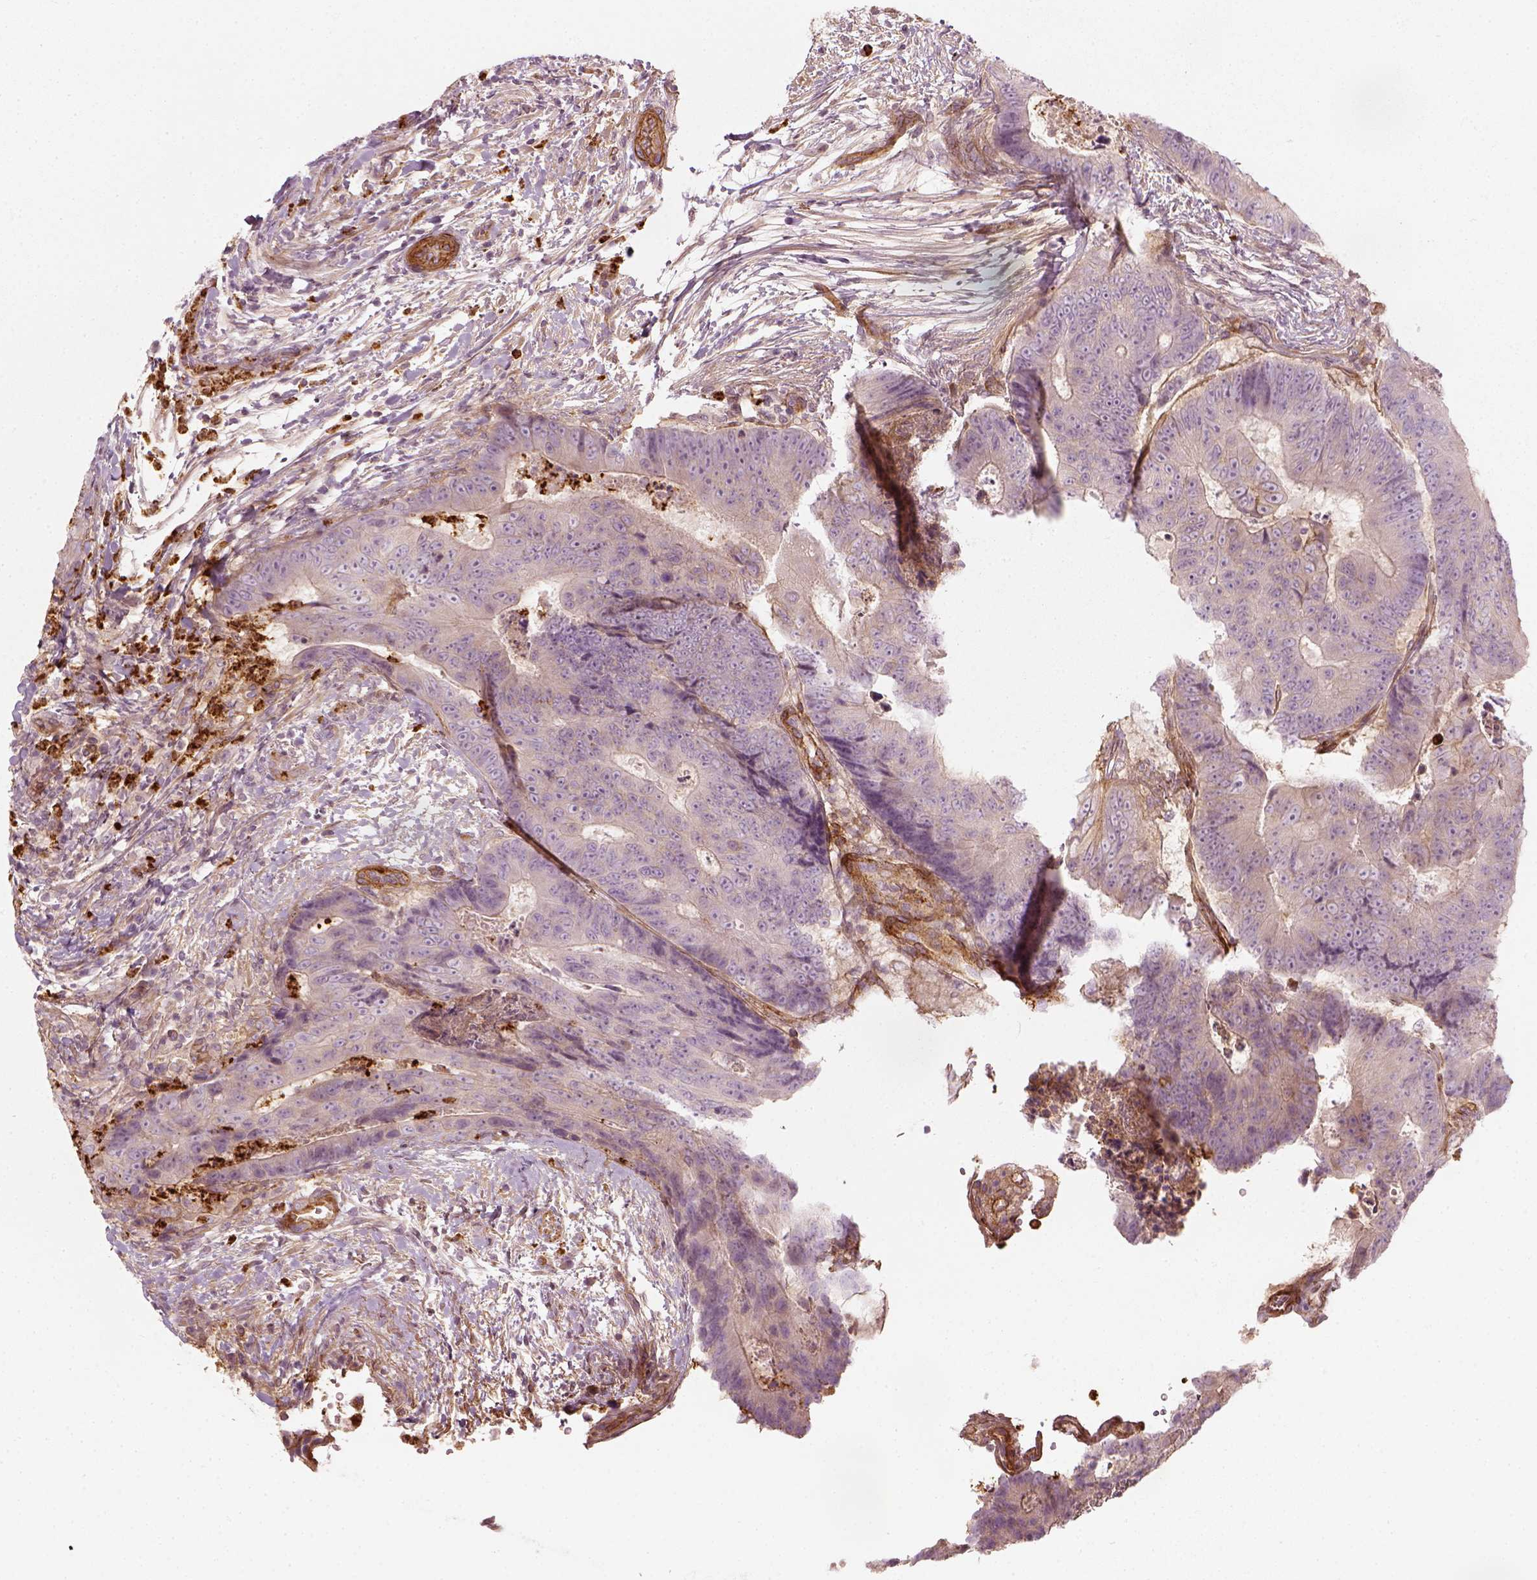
{"staining": {"intensity": "negative", "quantity": "none", "location": "none"}, "tissue": "colorectal cancer", "cell_type": "Tumor cells", "image_type": "cancer", "snomed": [{"axis": "morphology", "description": "Adenocarcinoma, NOS"}, {"axis": "topography", "description": "Colon"}], "caption": "IHC image of human colorectal cancer (adenocarcinoma) stained for a protein (brown), which exhibits no positivity in tumor cells. (DAB immunohistochemistry with hematoxylin counter stain).", "gene": "NPTN", "patient": {"sex": "female", "age": 48}}